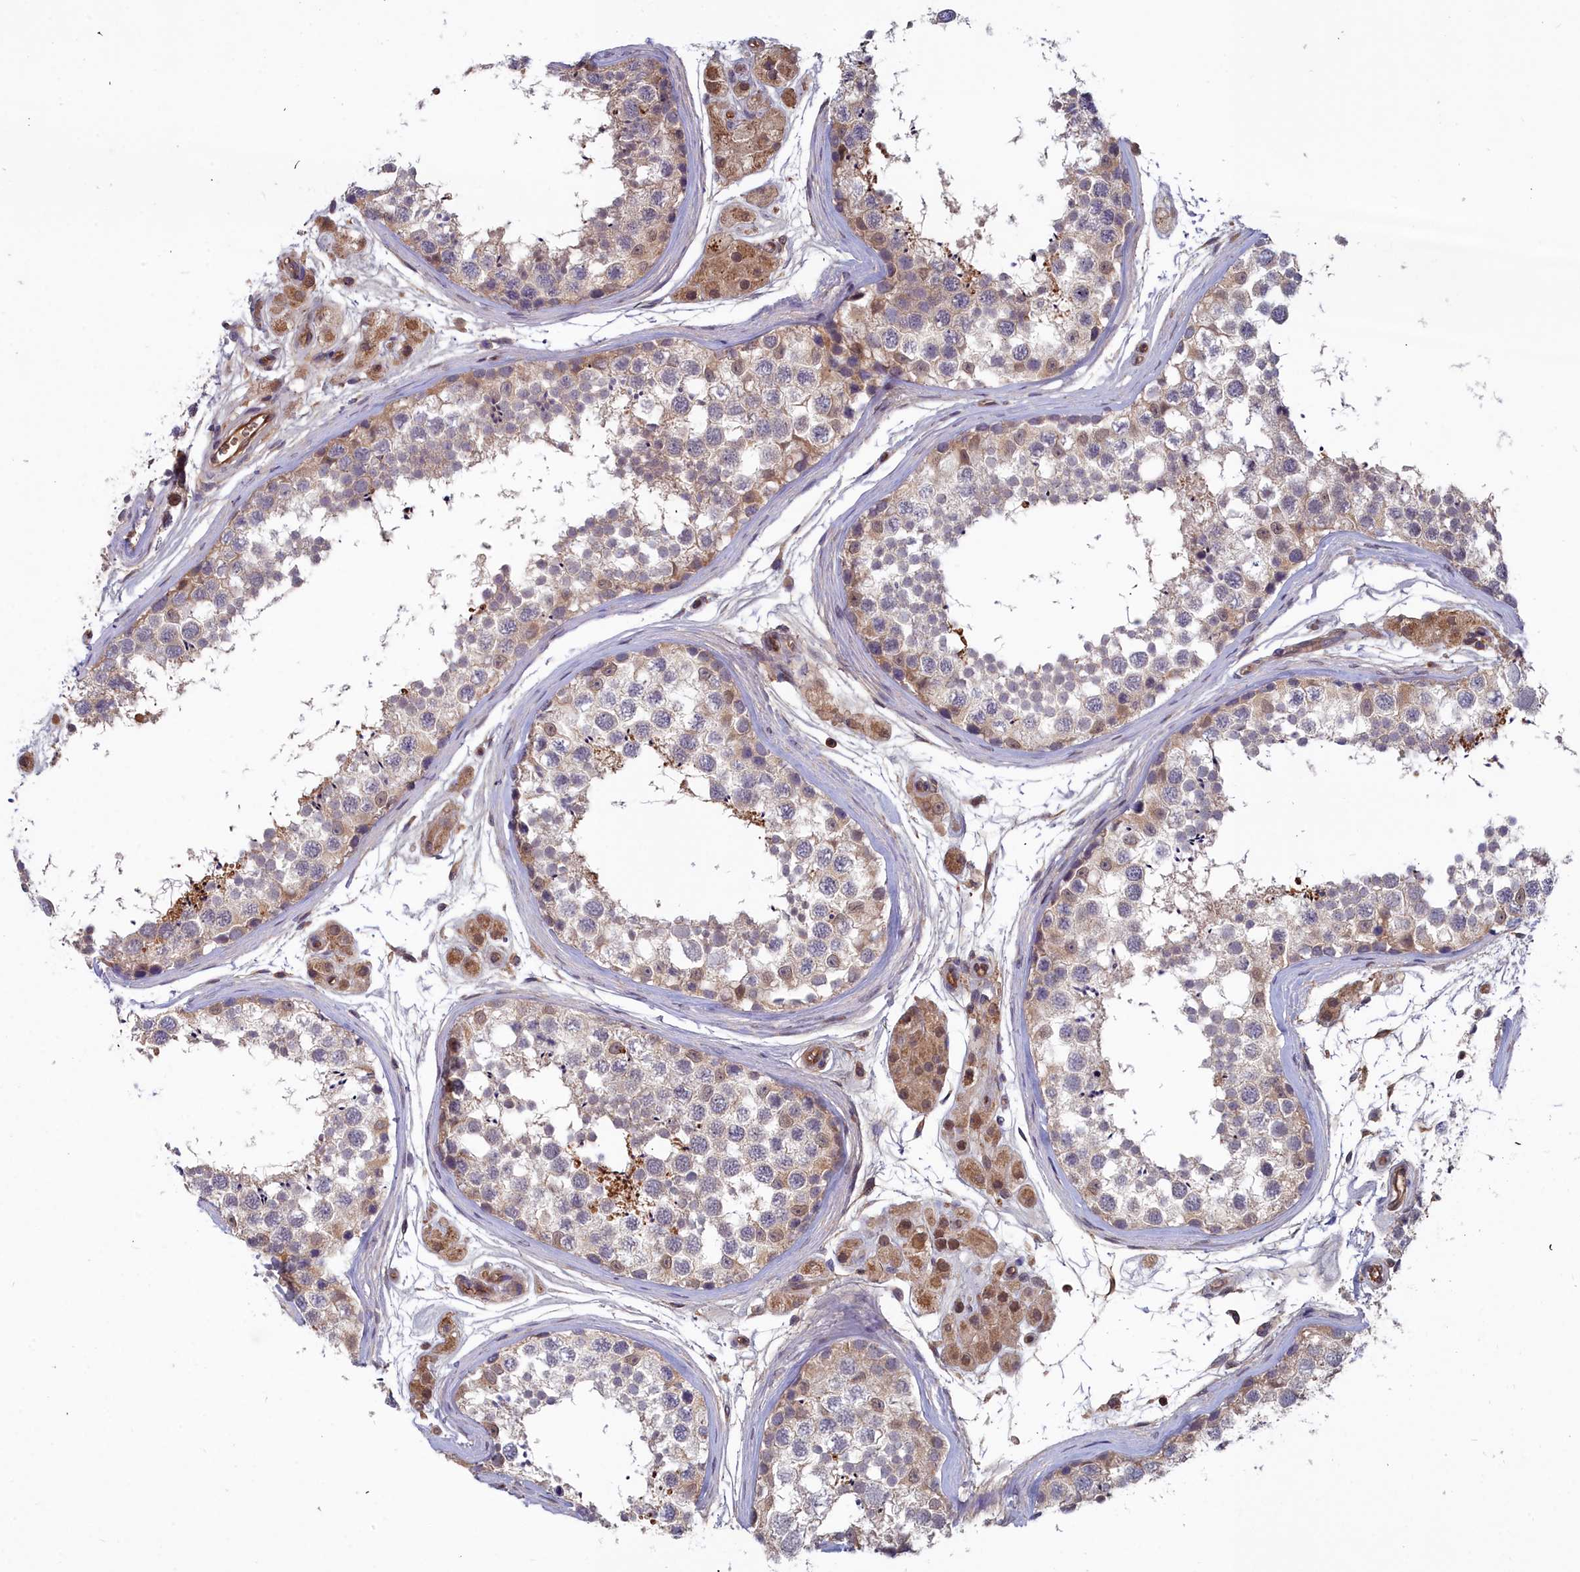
{"staining": {"intensity": "moderate", "quantity": "<25%", "location": "cytoplasmic/membranous"}, "tissue": "testis", "cell_type": "Cells in seminiferous ducts", "image_type": "normal", "snomed": [{"axis": "morphology", "description": "Normal tissue, NOS"}, {"axis": "topography", "description": "Testis"}], "caption": "The photomicrograph exhibits a brown stain indicating the presence of a protein in the cytoplasmic/membranous of cells in seminiferous ducts in testis.", "gene": "GFRA2", "patient": {"sex": "male", "age": 56}}